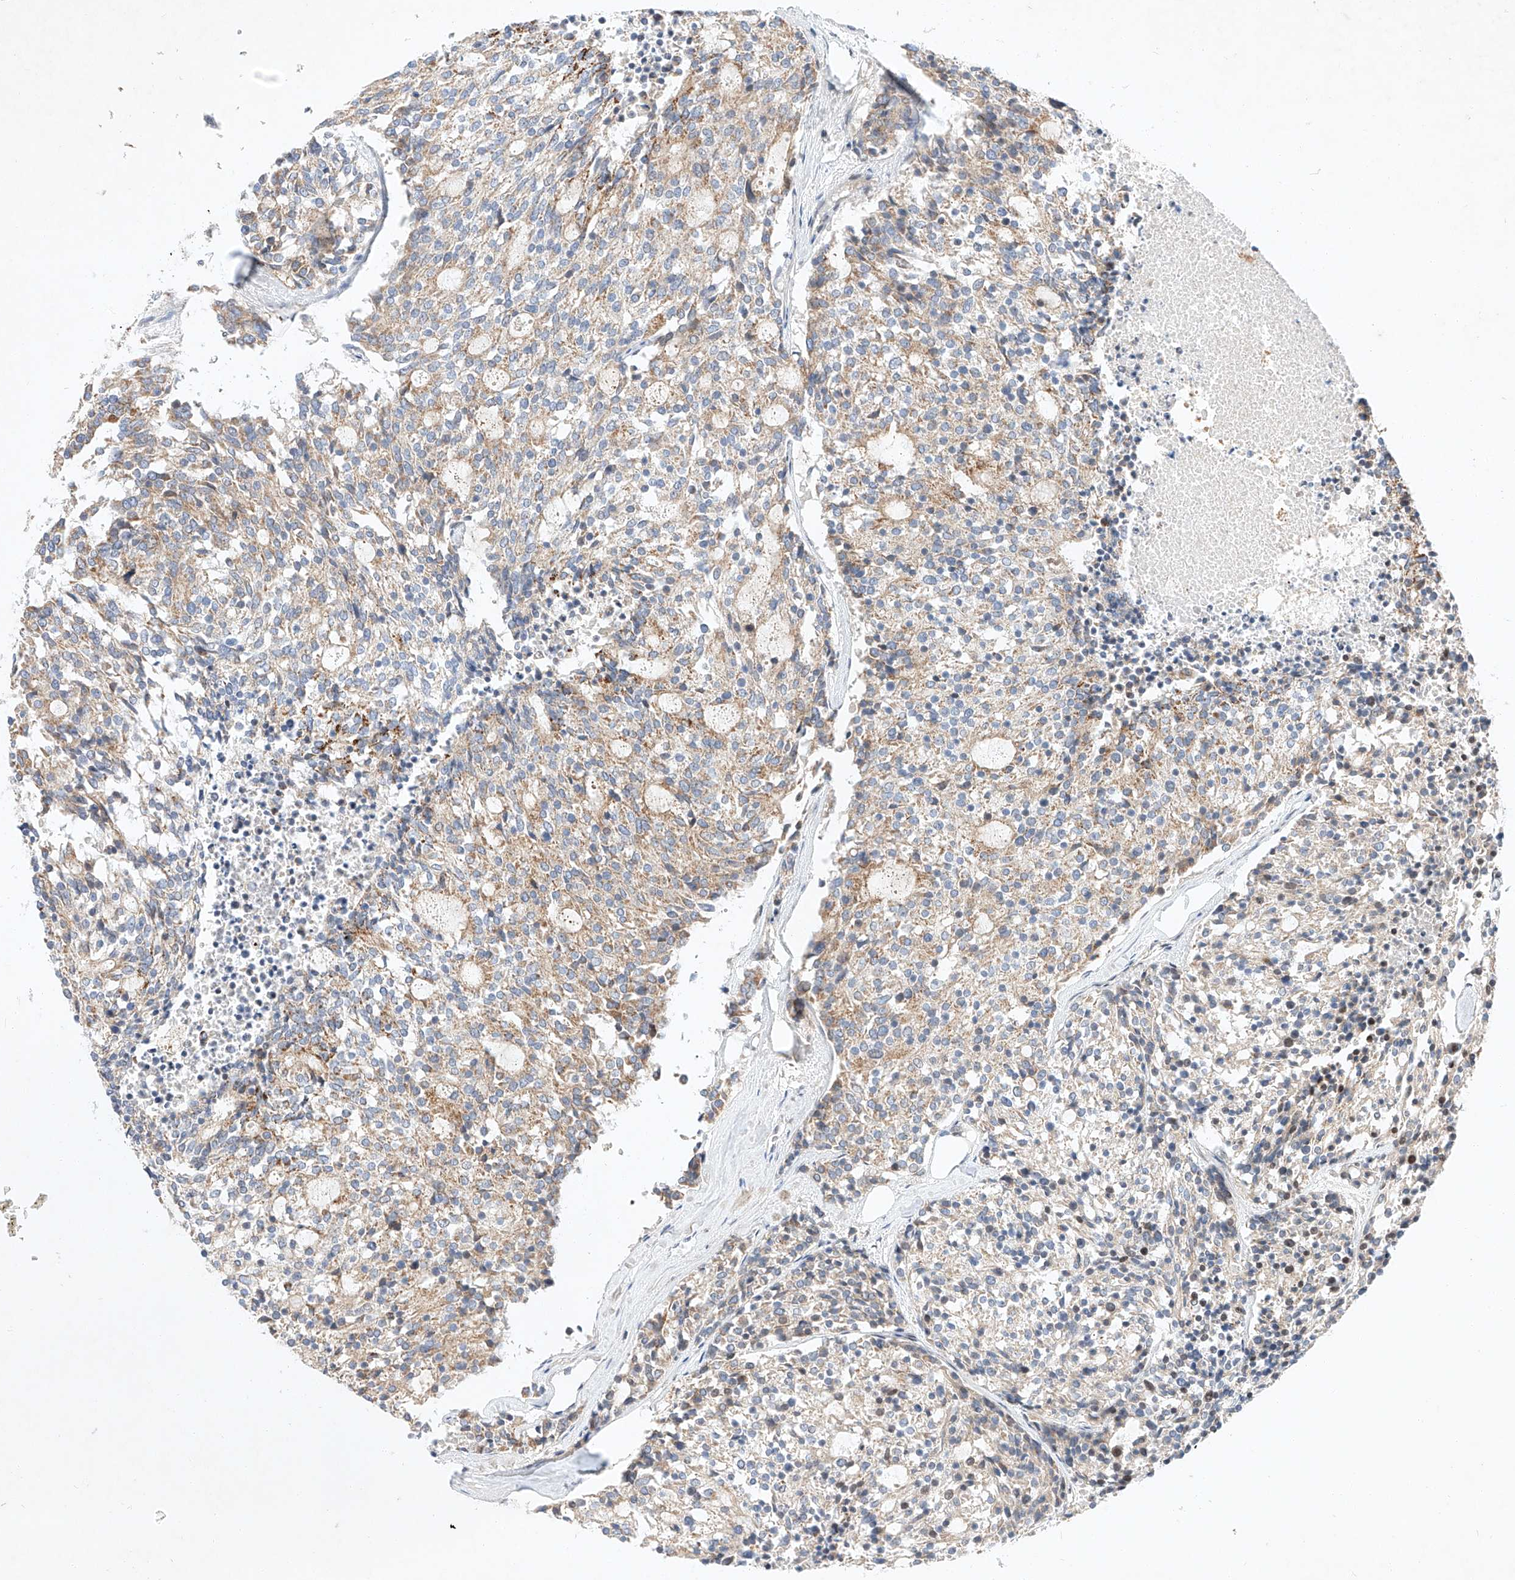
{"staining": {"intensity": "weak", "quantity": "25%-75%", "location": "cytoplasmic/membranous"}, "tissue": "carcinoid", "cell_type": "Tumor cells", "image_type": "cancer", "snomed": [{"axis": "morphology", "description": "Carcinoid, malignant, NOS"}, {"axis": "topography", "description": "Pancreas"}], "caption": "Human carcinoid stained with a brown dye exhibits weak cytoplasmic/membranous positive positivity in about 25%-75% of tumor cells.", "gene": "OSGEPL1", "patient": {"sex": "female", "age": 54}}